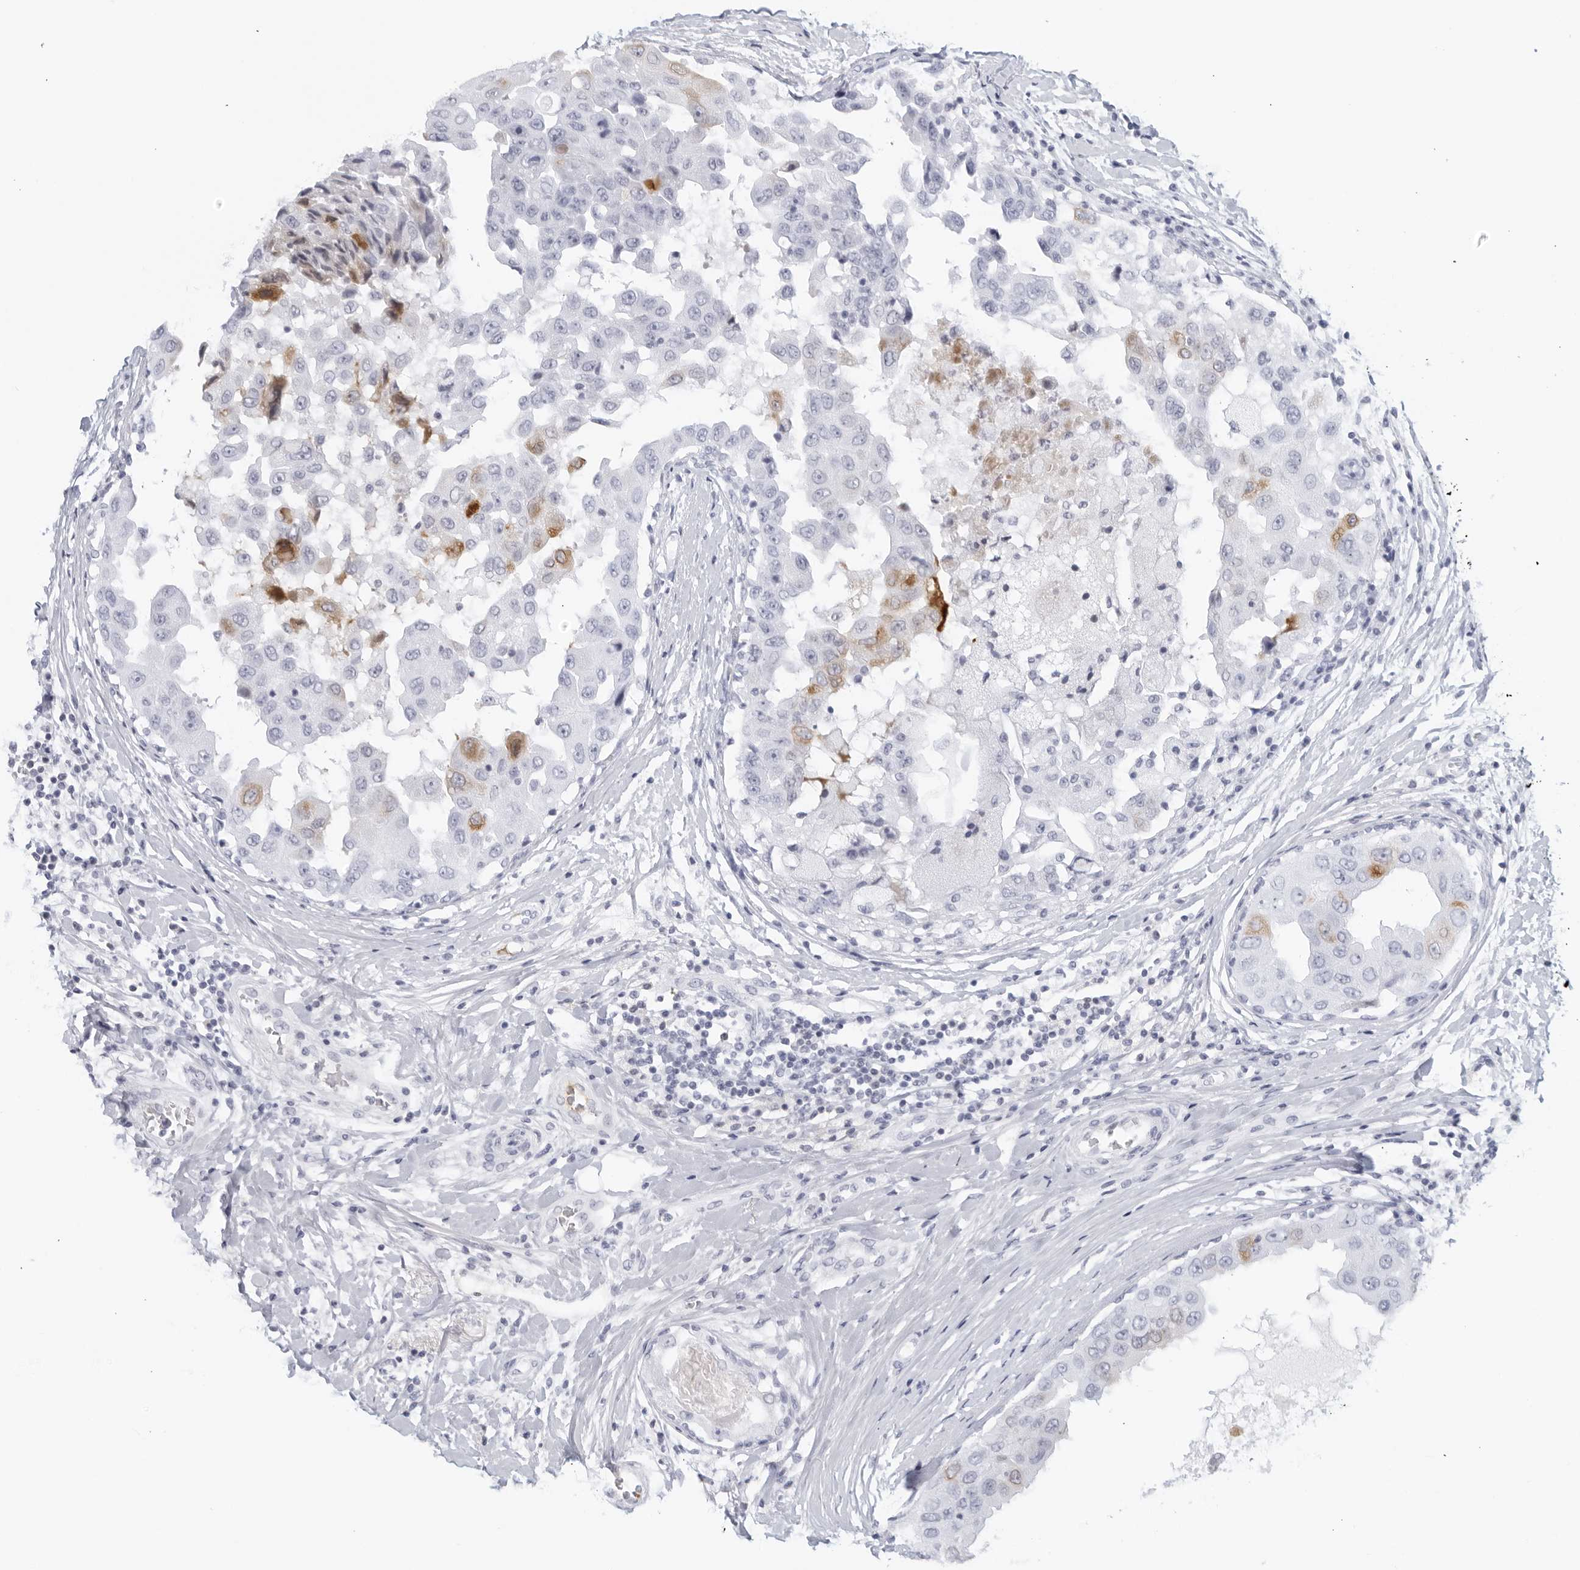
{"staining": {"intensity": "moderate", "quantity": "<25%", "location": "cytoplasmic/membranous"}, "tissue": "breast cancer", "cell_type": "Tumor cells", "image_type": "cancer", "snomed": [{"axis": "morphology", "description": "Duct carcinoma"}, {"axis": "topography", "description": "Breast"}], "caption": "Protein staining of breast cancer (invasive ductal carcinoma) tissue demonstrates moderate cytoplasmic/membranous positivity in approximately <25% of tumor cells.", "gene": "FGG", "patient": {"sex": "female", "age": 27}}